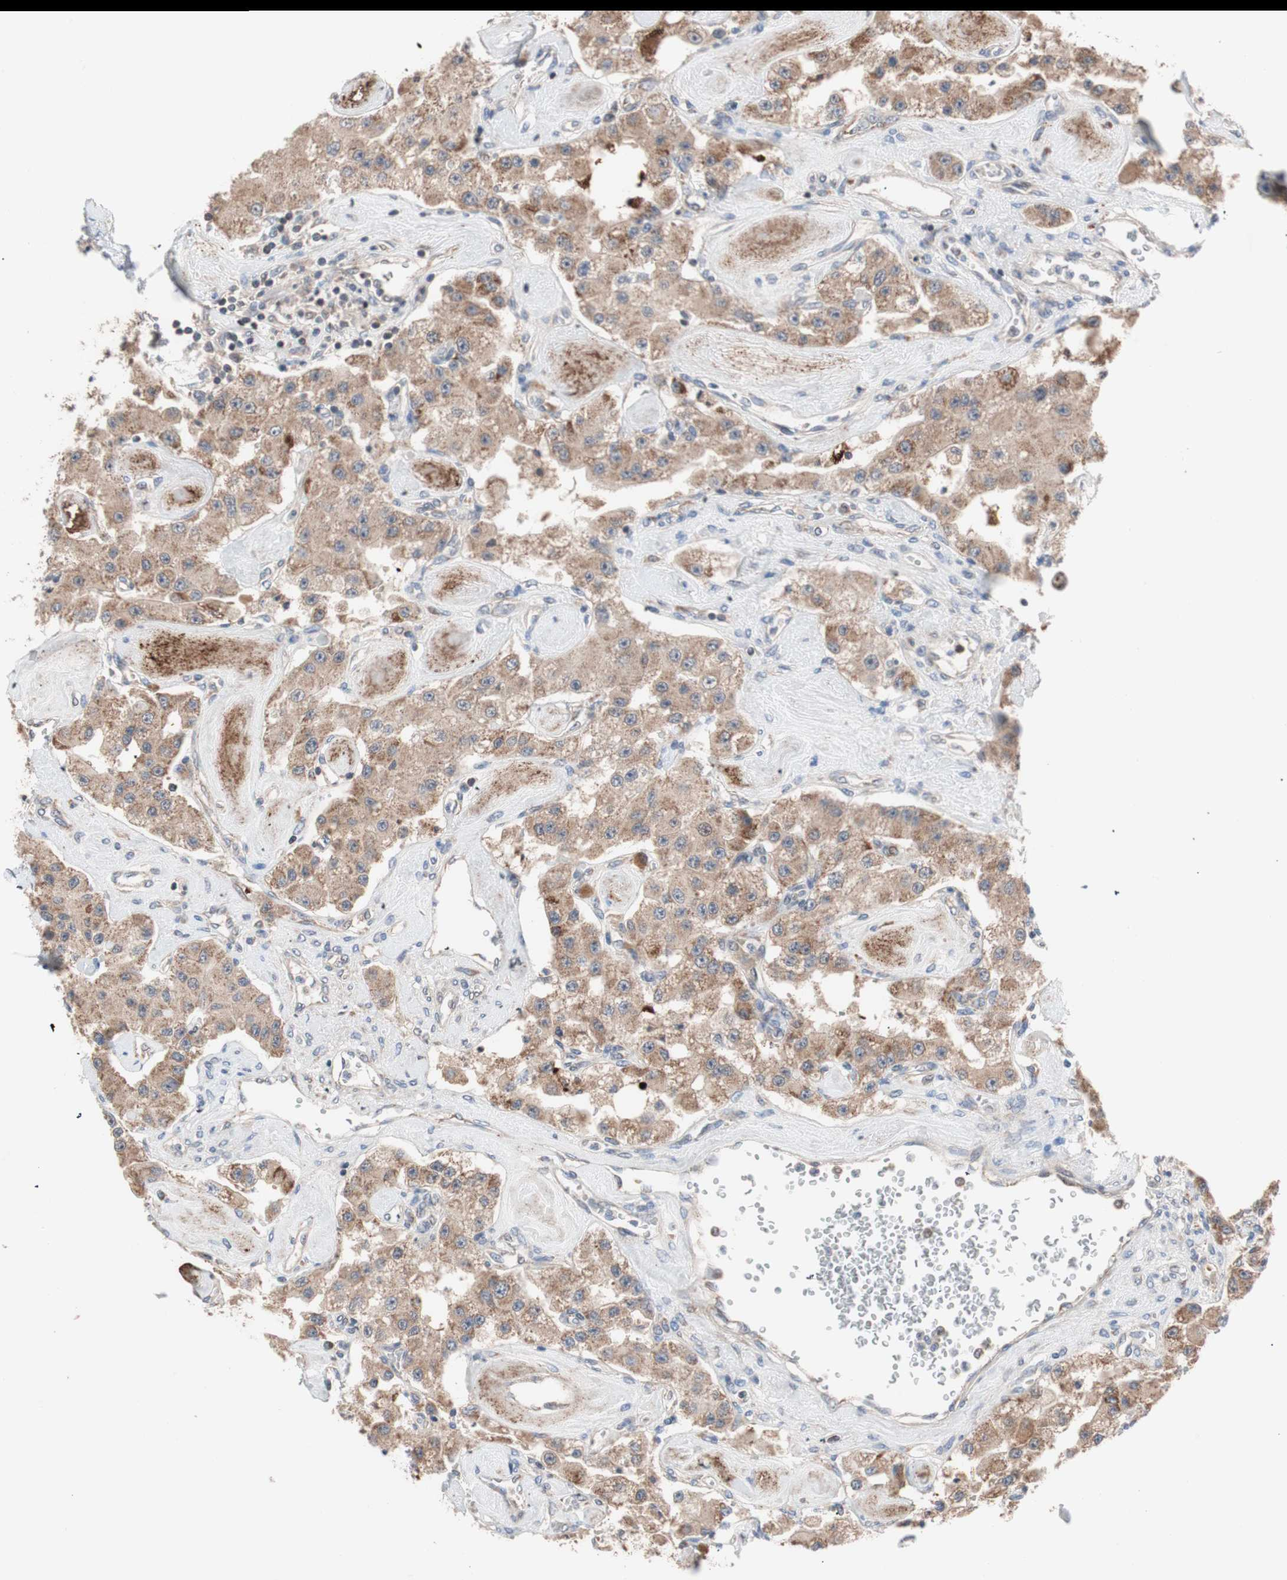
{"staining": {"intensity": "moderate", "quantity": ">75%", "location": "cytoplasmic/membranous"}, "tissue": "carcinoid", "cell_type": "Tumor cells", "image_type": "cancer", "snomed": [{"axis": "morphology", "description": "Carcinoid, malignant, NOS"}, {"axis": "topography", "description": "Pancreas"}], "caption": "A brown stain highlights moderate cytoplasmic/membranous expression of a protein in human carcinoid (malignant) tumor cells.", "gene": "HMBS", "patient": {"sex": "male", "age": 41}}